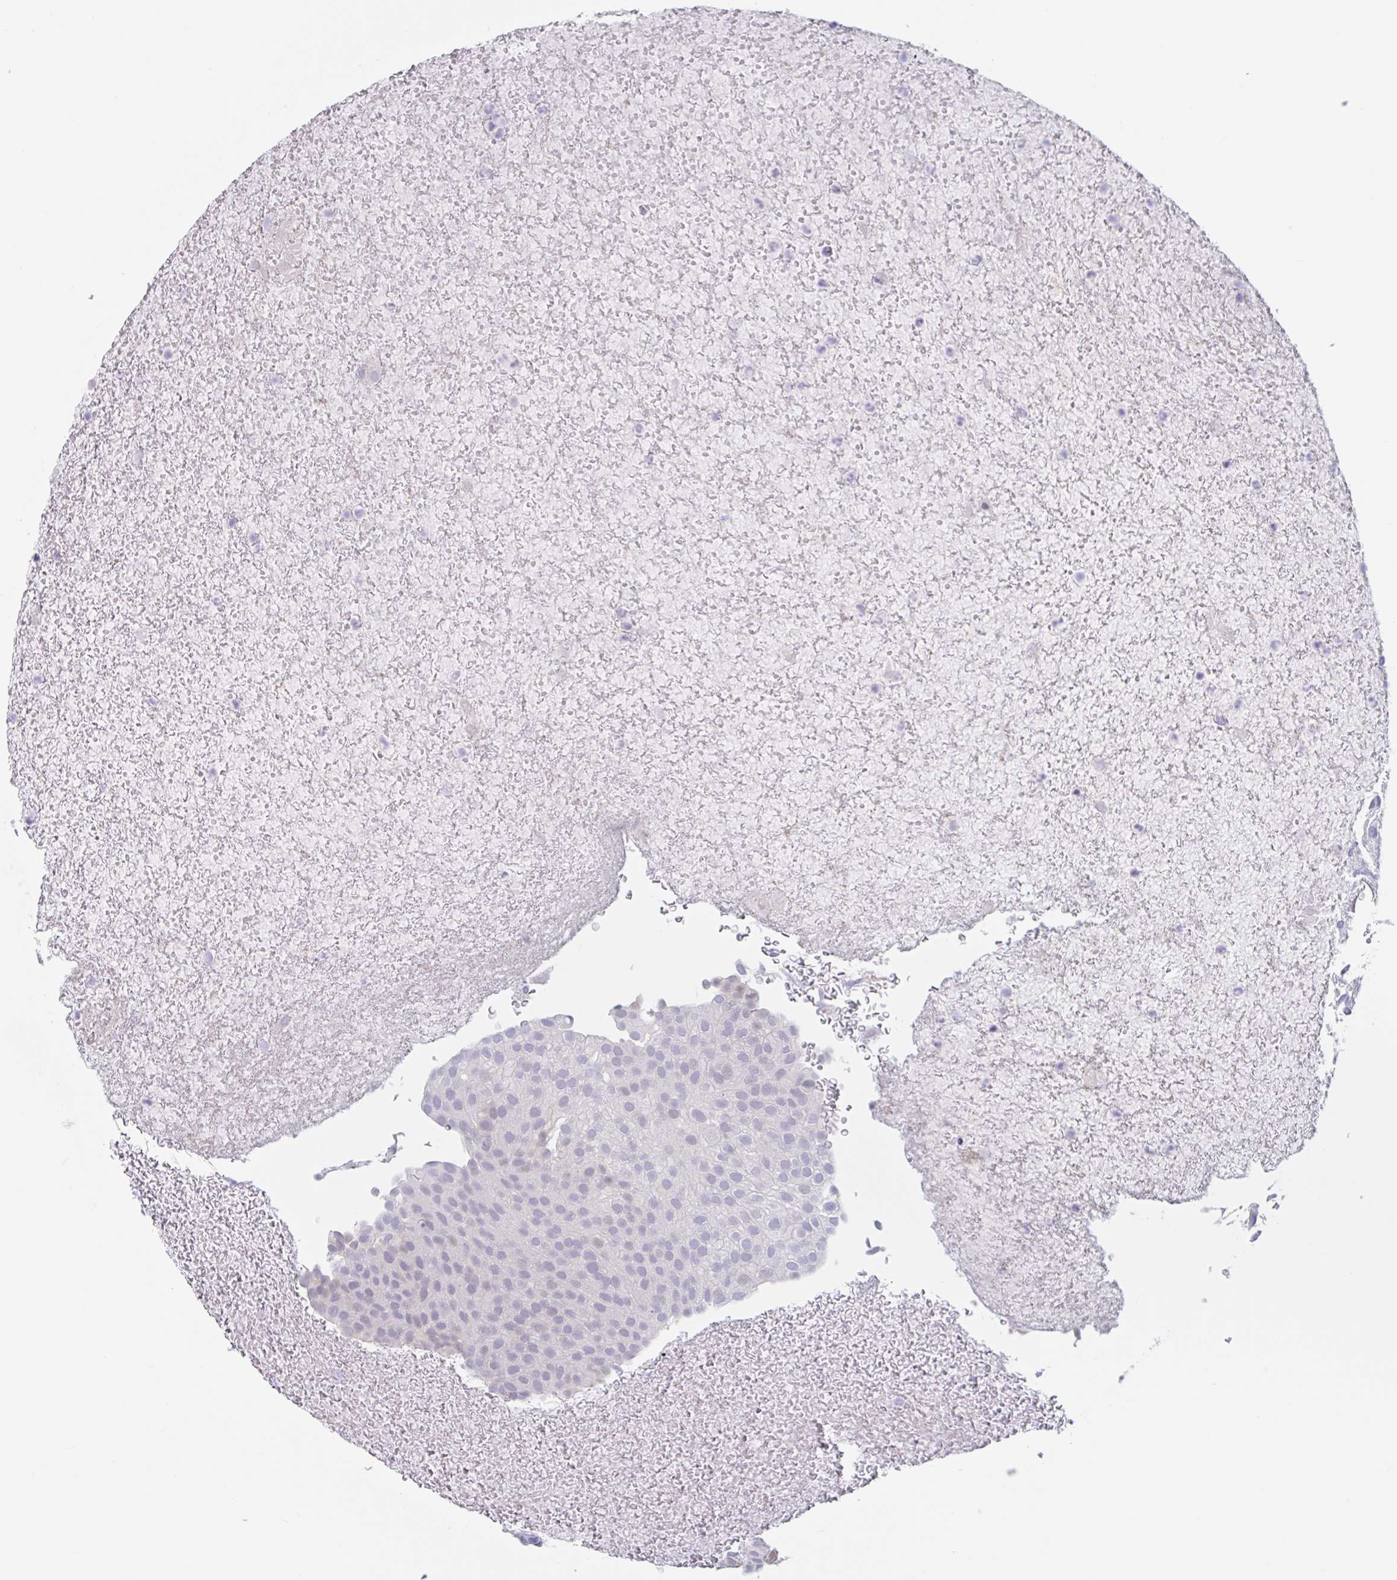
{"staining": {"intensity": "moderate", "quantity": "<25%", "location": "cytoplasmic/membranous,nuclear"}, "tissue": "urothelial cancer", "cell_type": "Tumor cells", "image_type": "cancer", "snomed": [{"axis": "morphology", "description": "Urothelial carcinoma, Low grade"}, {"axis": "topography", "description": "Urinary bladder"}], "caption": "The micrograph shows a brown stain indicating the presence of a protein in the cytoplasmic/membranous and nuclear of tumor cells in urothelial cancer. (DAB (3,3'-diaminobenzidine) = brown stain, brightfield microscopy at high magnification).", "gene": "KDM4D", "patient": {"sex": "male", "age": 78}}